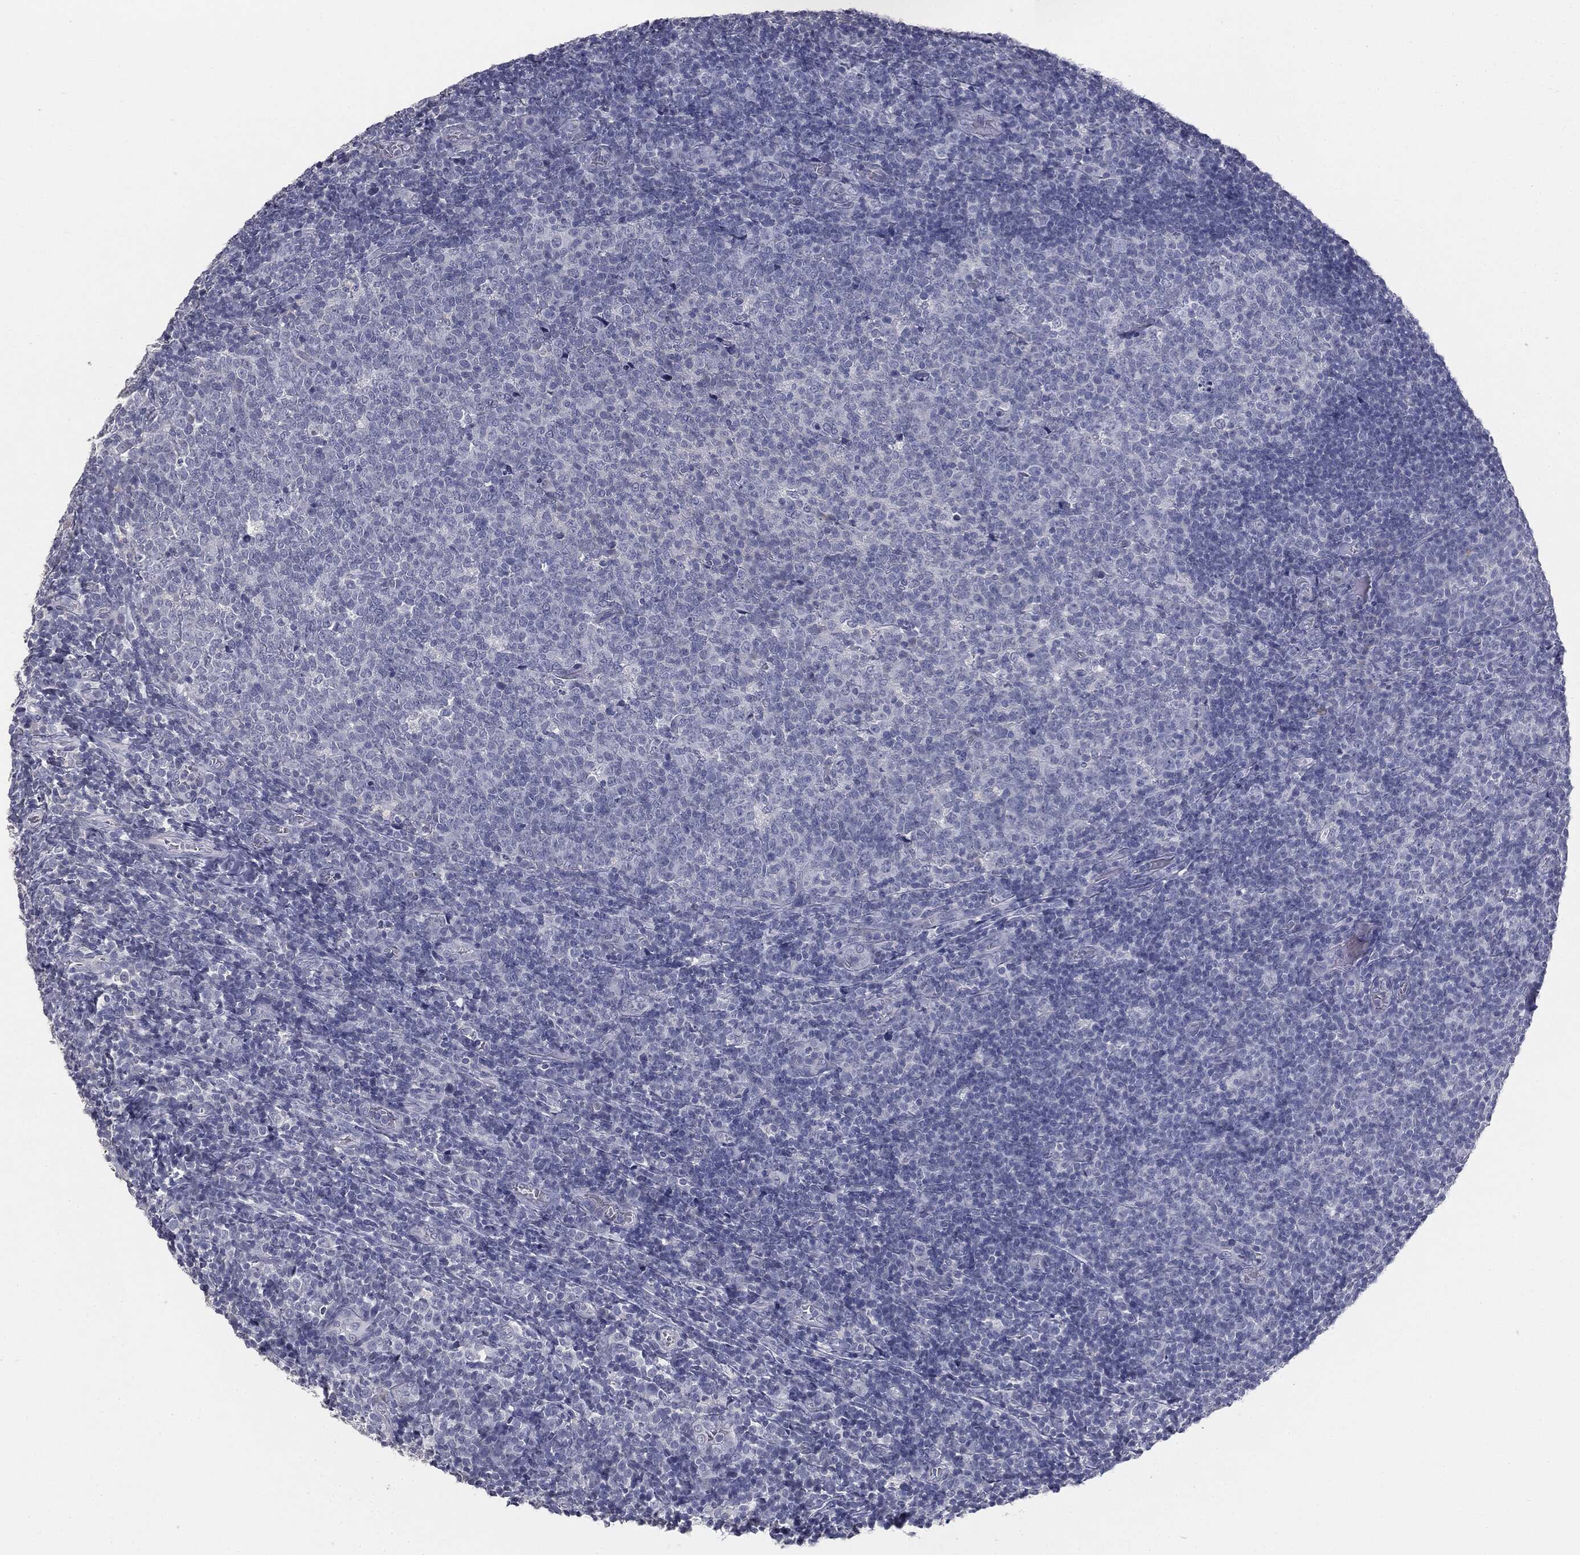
{"staining": {"intensity": "negative", "quantity": "none", "location": "none"}, "tissue": "tonsil", "cell_type": "Germinal center cells", "image_type": "normal", "snomed": [{"axis": "morphology", "description": "Normal tissue, NOS"}, {"axis": "topography", "description": "Tonsil"}], "caption": "Micrograph shows no protein expression in germinal center cells of unremarkable tonsil.", "gene": "MUC1", "patient": {"sex": "female", "age": 5}}